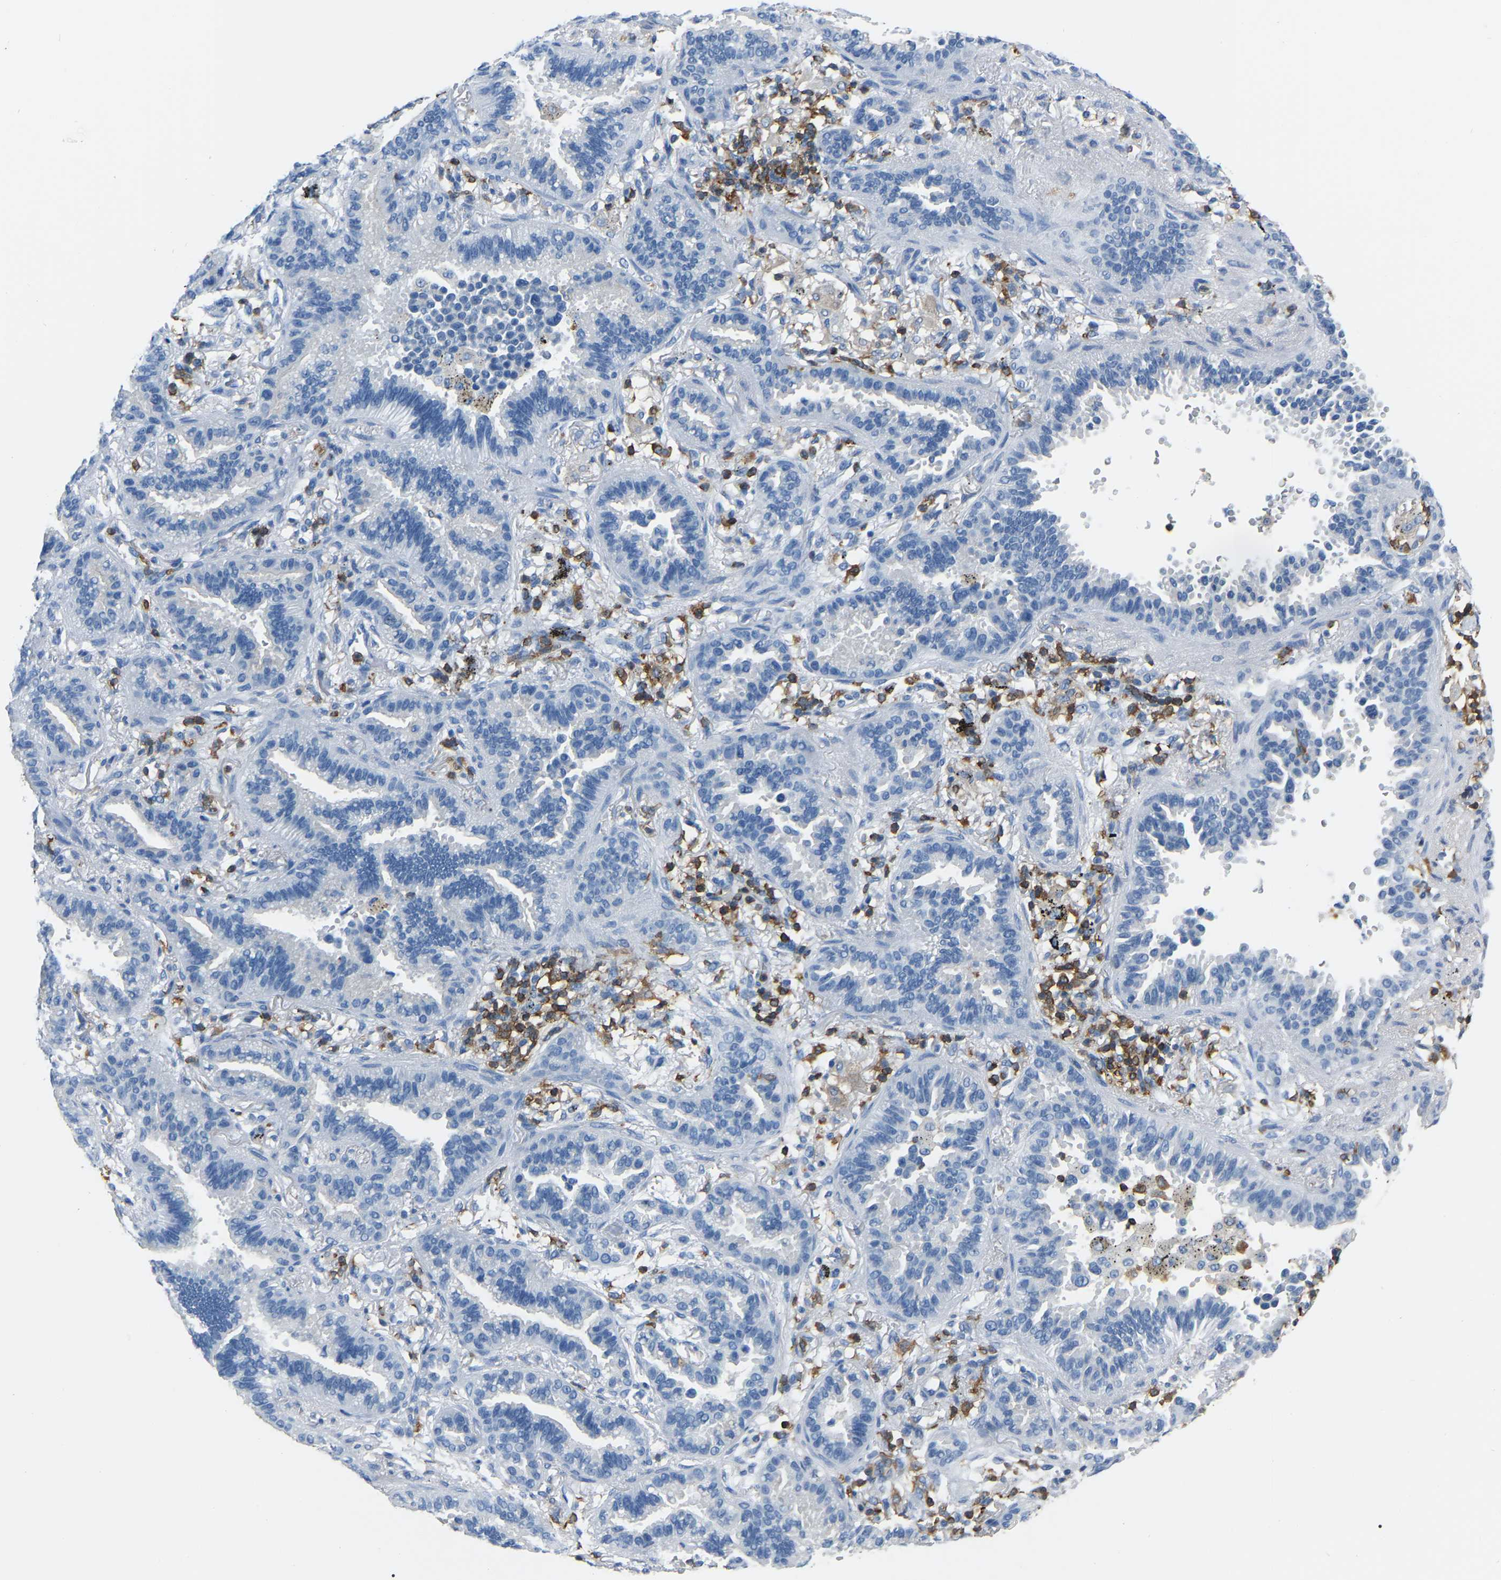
{"staining": {"intensity": "negative", "quantity": "none", "location": "none"}, "tissue": "lung cancer", "cell_type": "Tumor cells", "image_type": "cancer", "snomed": [{"axis": "morphology", "description": "Normal tissue, NOS"}, {"axis": "morphology", "description": "Adenocarcinoma, NOS"}, {"axis": "topography", "description": "Lung"}], "caption": "Immunohistochemical staining of human lung cancer (adenocarcinoma) displays no significant positivity in tumor cells.", "gene": "ARHGAP45", "patient": {"sex": "male", "age": 59}}